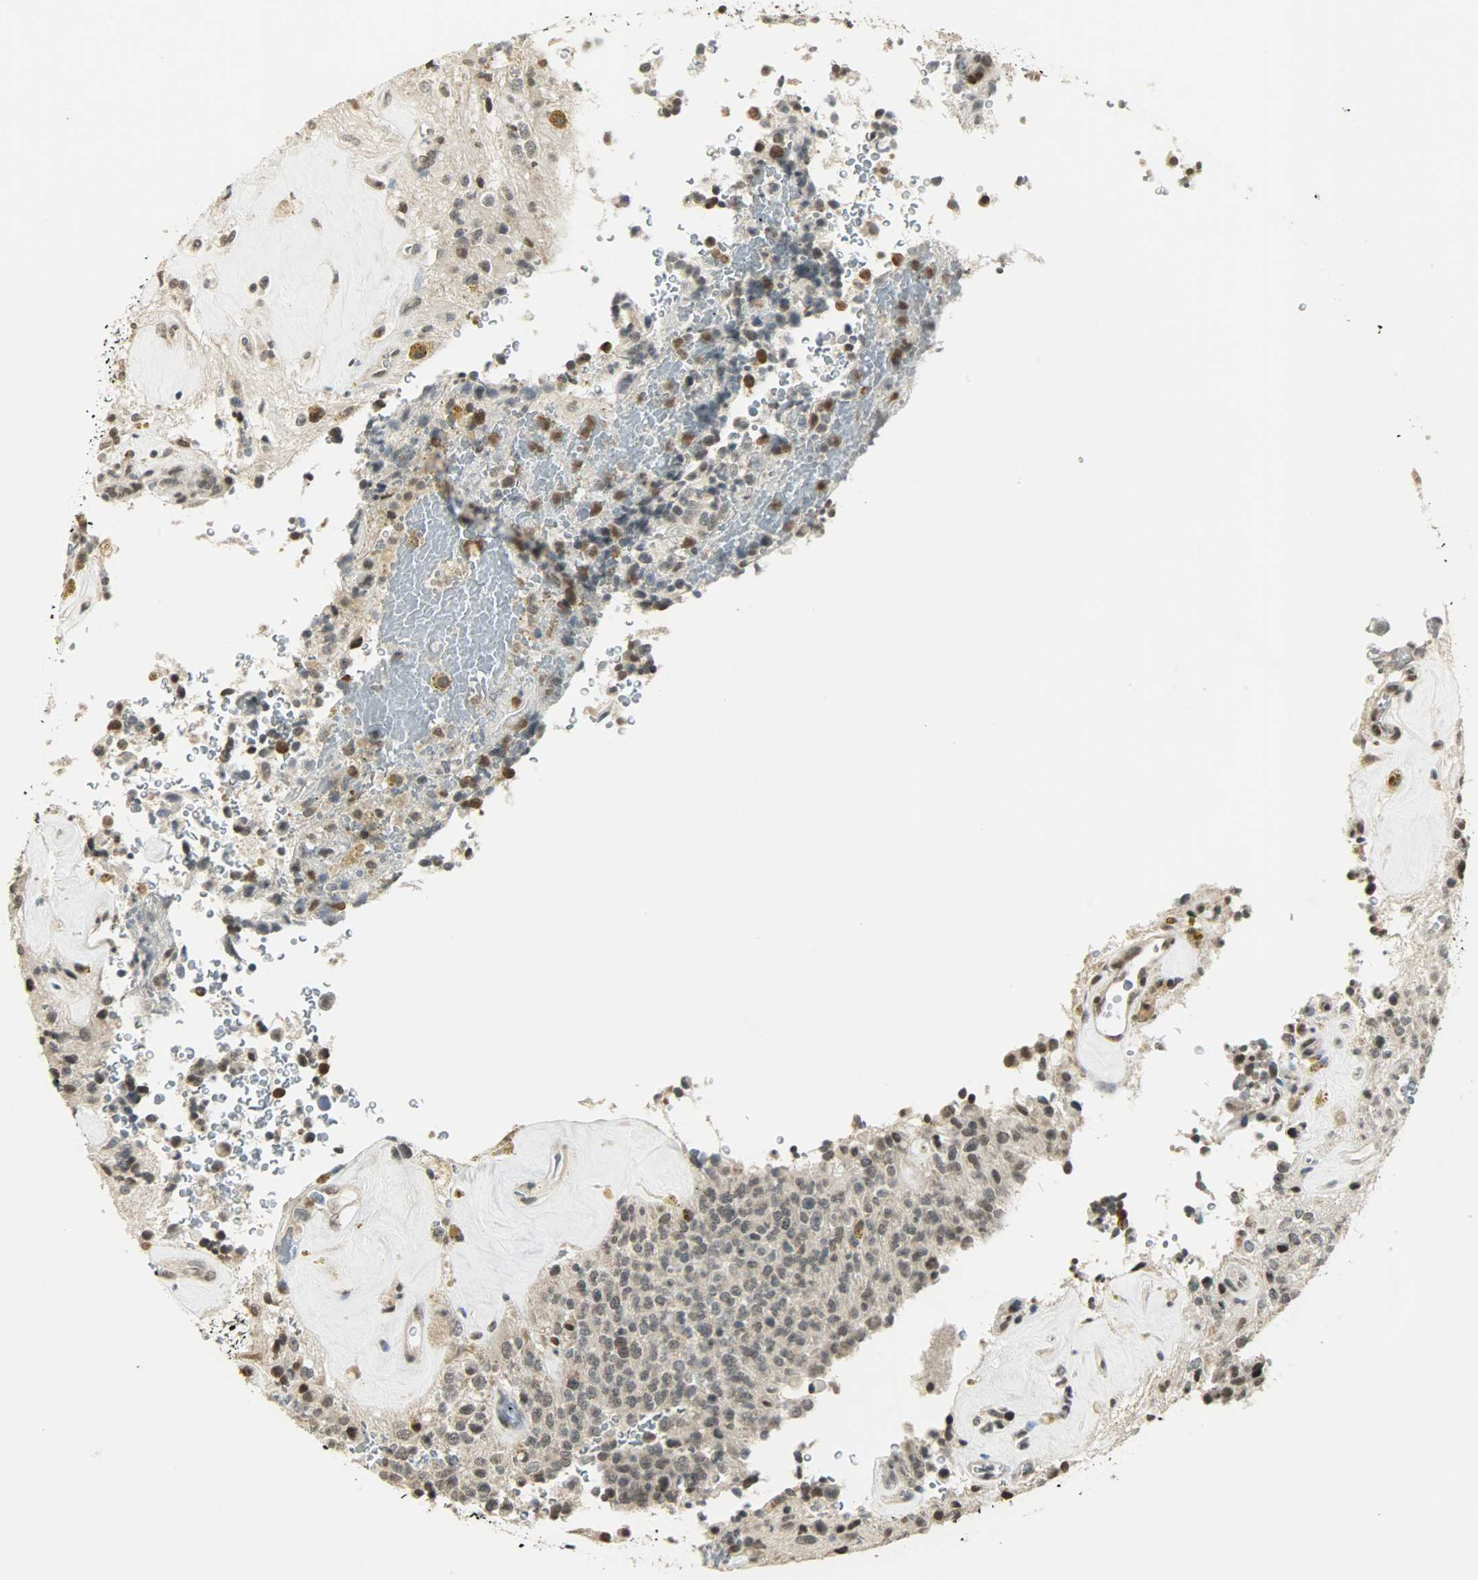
{"staining": {"intensity": "weak", "quantity": "<25%", "location": "cytoplasmic/membranous"}, "tissue": "glioma", "cell_type": "Tumor cells", "image_type": "cancer", "snomed": [{"axis": "morphology", "description": "Glioma, malignant, High grade"}, {"axis": "topography", "description": "pancreas cauda"}], "caption": "High-grade glioma (malignant) was stained to show a protein in brown. There is no significant expression in tumor cells. (DAB (3,3'-diaminobenzidine) immunohistochemistry (IHC) with hematoxylin counter stain).", "gene": "SMARCA5", "patient": {"sex": "male", "age": 60}}